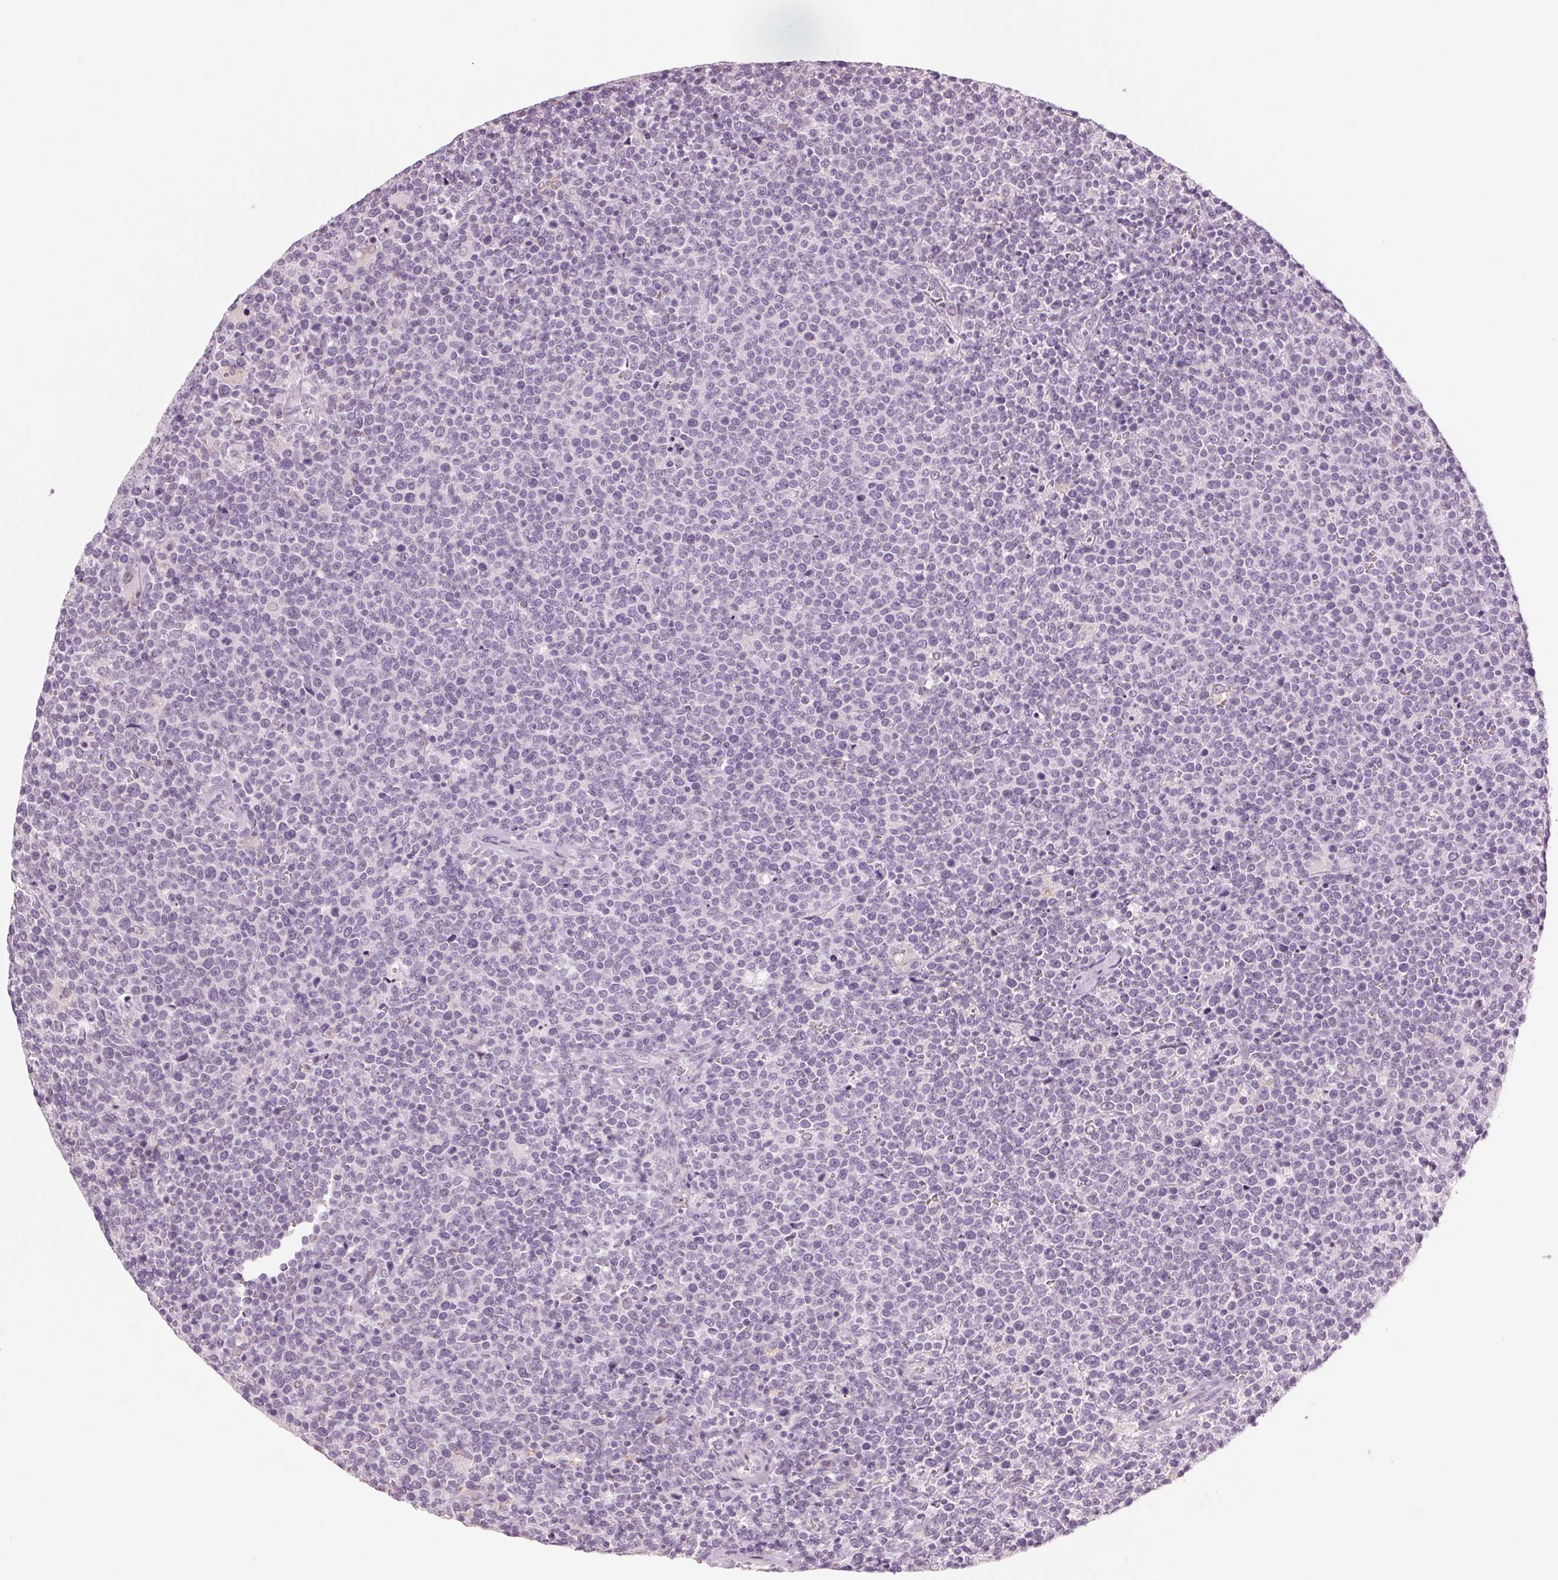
{"staining": {"intensity": "negative", "quantity": "none", "location": "none"}, "tissue": "lymphoma", "cell_type": "Tumor cells", "image_type": "cancer", "snomed": [{"axis": "morphology", "description": "Malignant lymphoma, non-Hodgkin's type, High grade"}, {"axis": "topography", "description": "Lymph node"}], "caption": "IHC micrograph of neoplastic tissue: human lymphoma stained with DAB displays no significant protein positivity in tumor cells.", "gene": "MPO", "patient": {"sex": "male", "age": 61}}